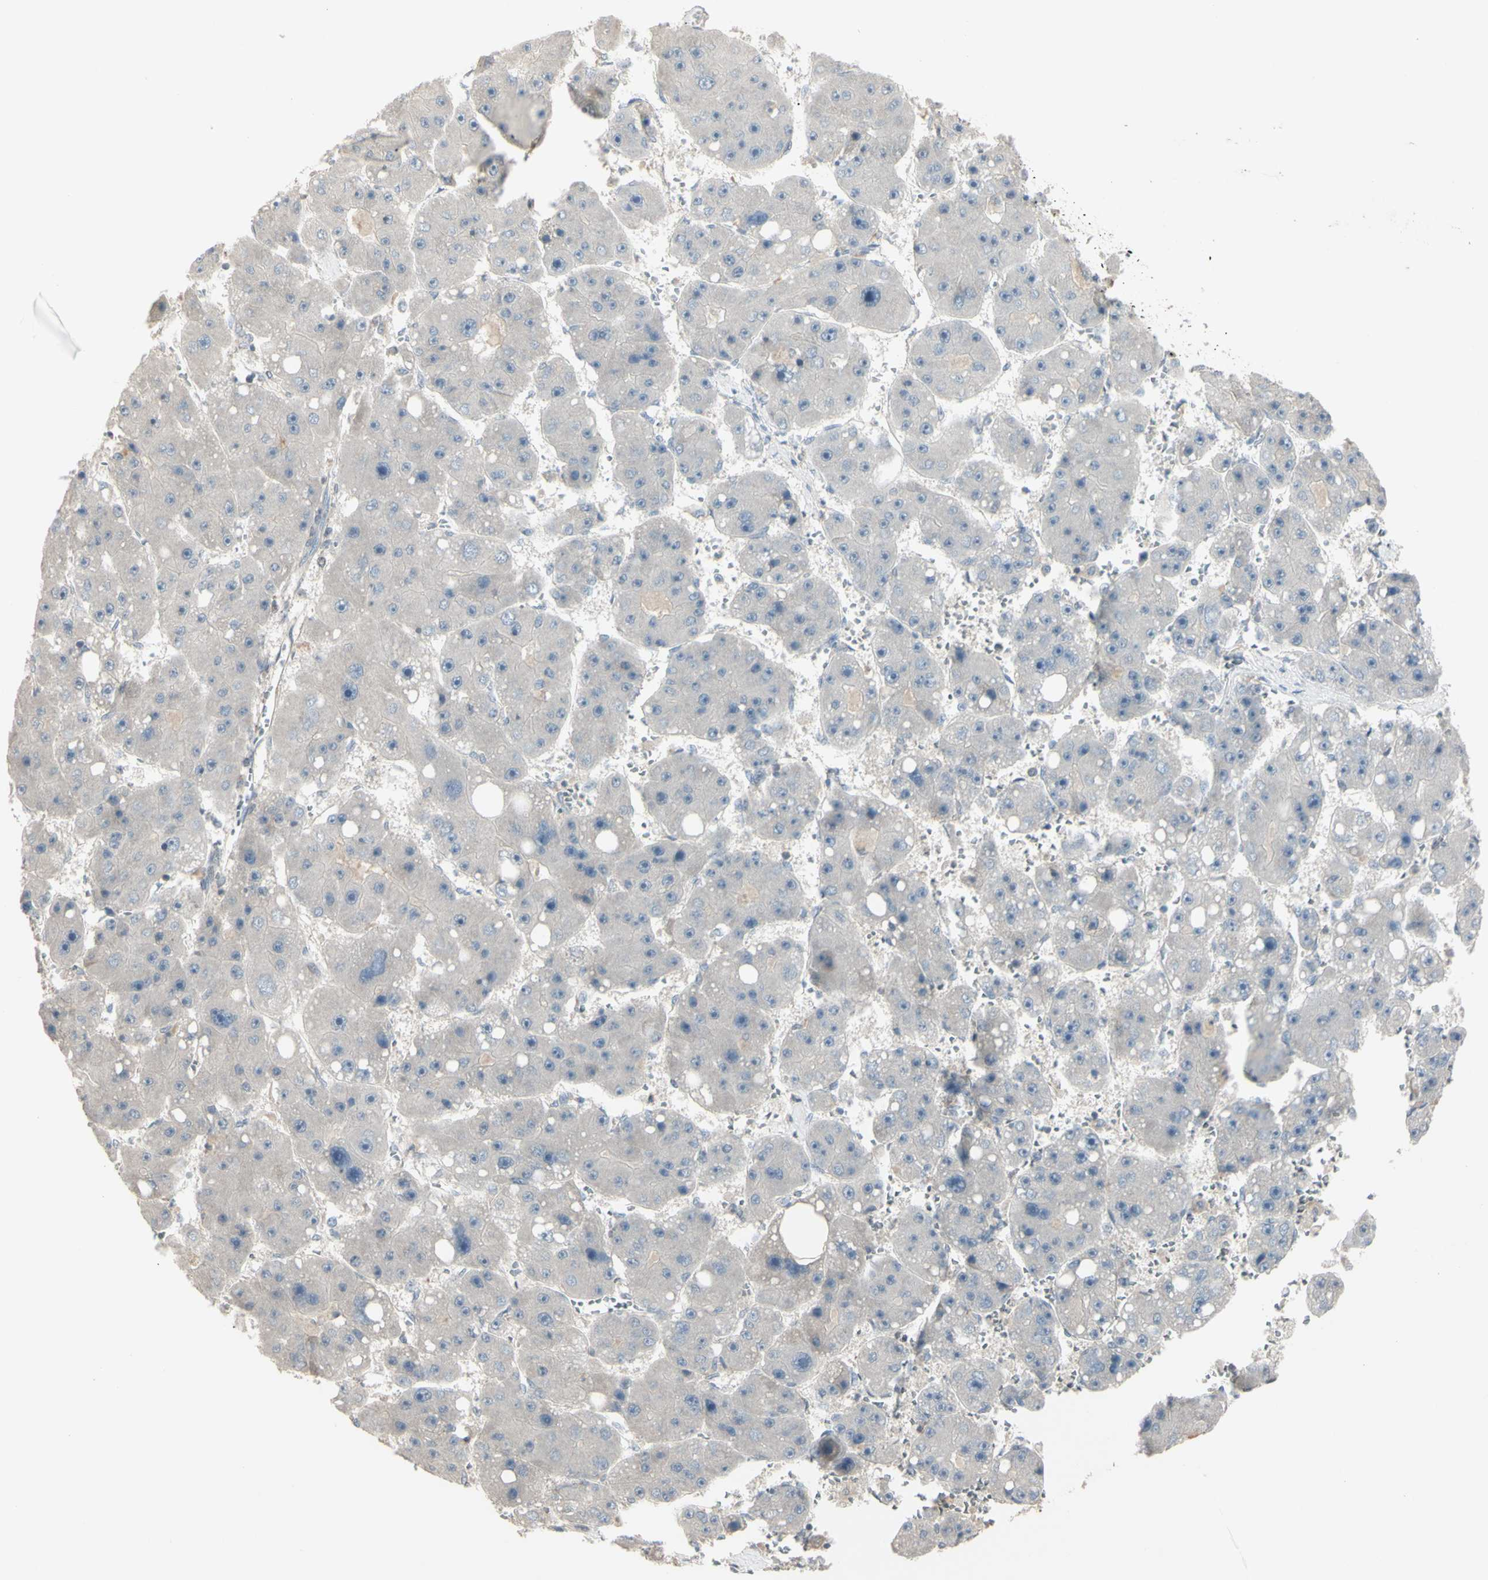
{"staining": {"intensity": "negative", "quantity": "none", "location": "none"}, "tissue": "liver cancer", "cell_type": "Tumor cells", "image_type": "cancer", "snomed": [{"axis": "morphology", "description": "Carcinoma, Hepatocellular, NOS"}, {"axis": "topography", "description": "Liver"}], "caption": "Tumor cells show no significant protein expression in liver cancer (hepatocellular carcinoma). The staining was performed using DAB to visualize the protein expression in brown, while the nuclei were stained in blue with hematoxylin (Magnification: 20x).", "gene": "PIAS4", "patient": {"sex": "female", "age": 61}}